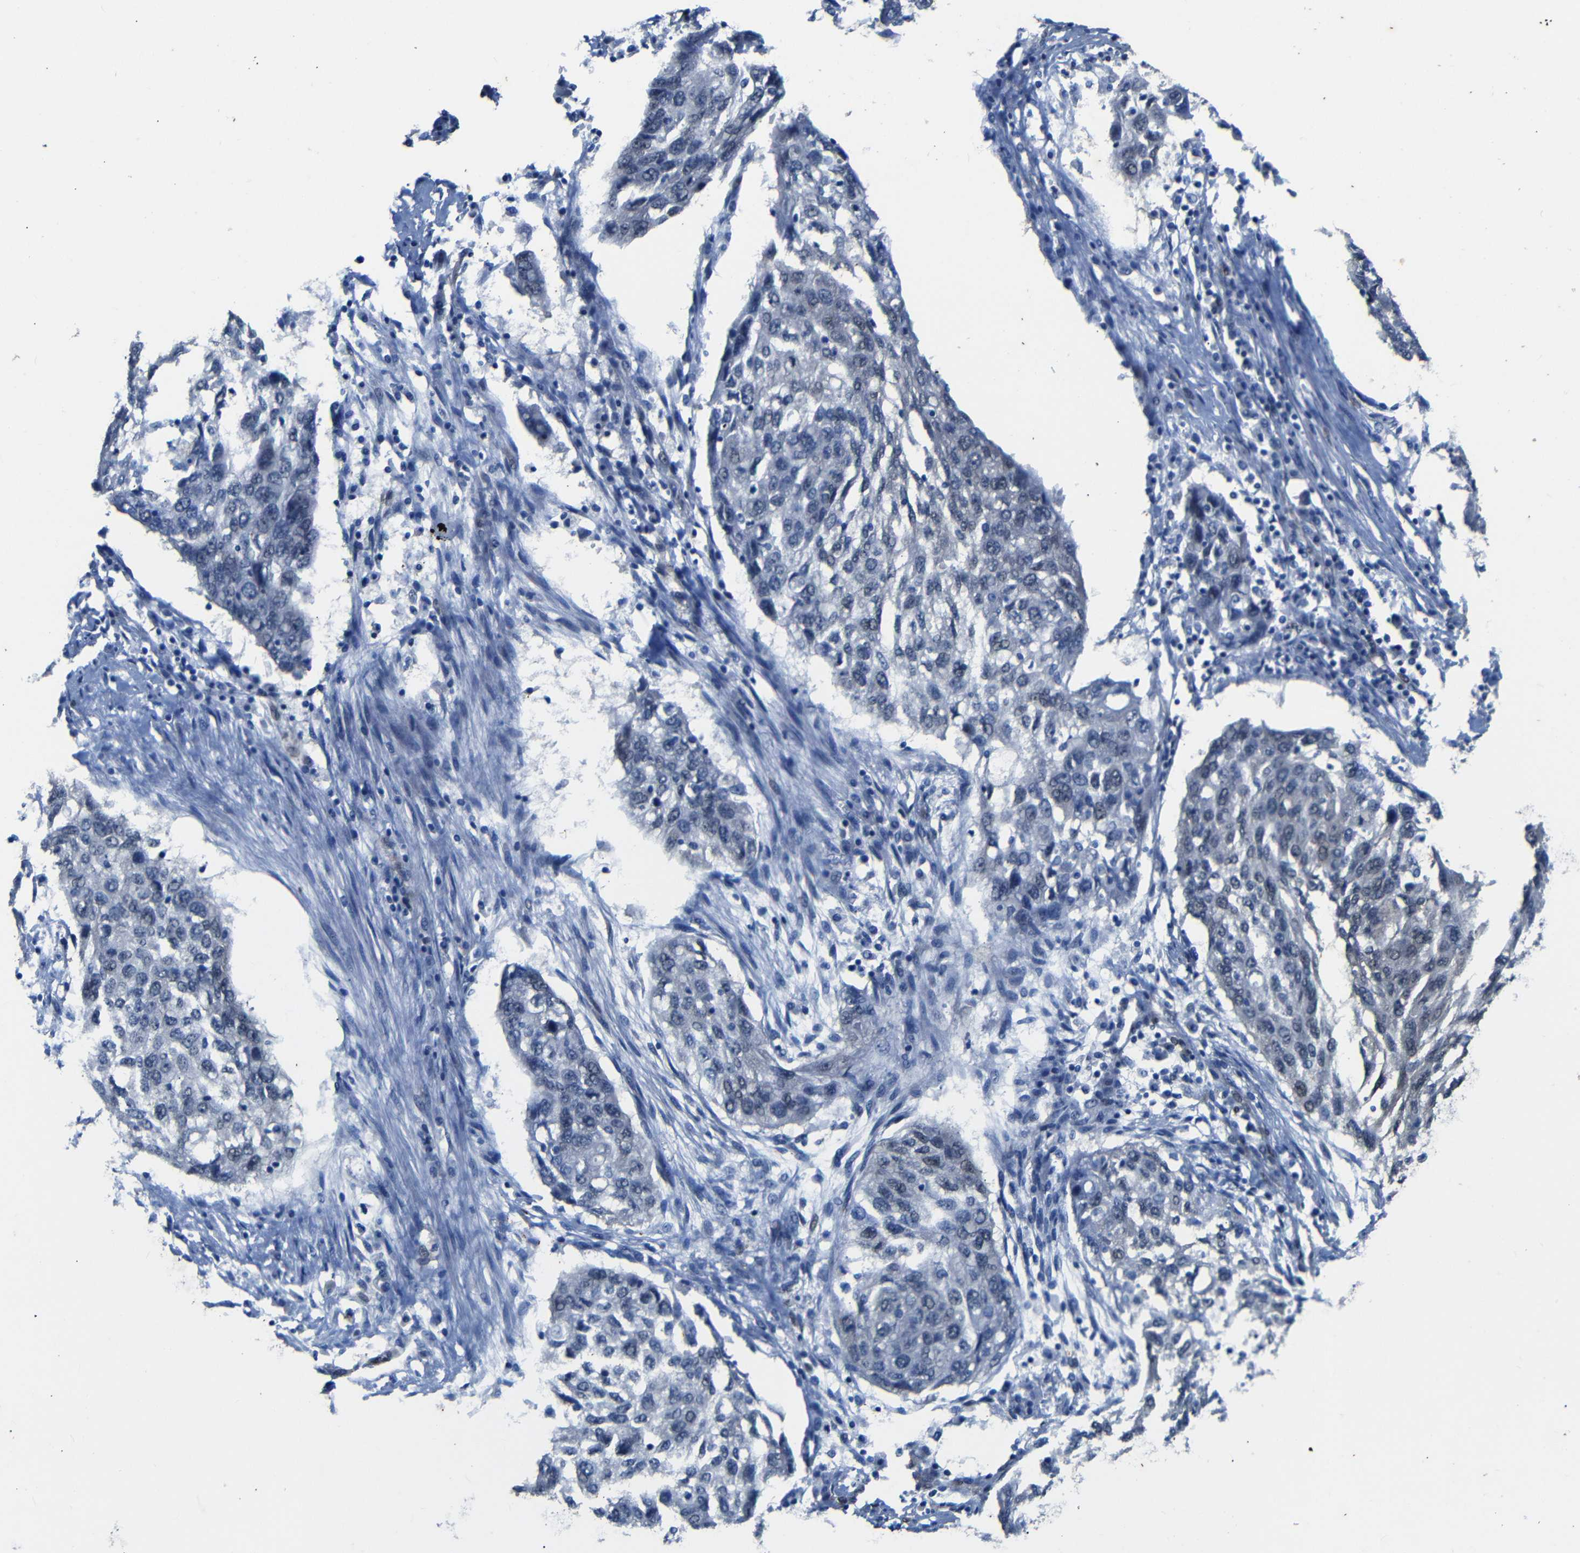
{"staining": {"intensity": "negative", "quantity": "none", "location": "none"}, "tissue": "lung cancer", "cell_type": "Tumor cells", "image_type": "cancer", "snomed": [{"axis": "morphology", "description": "Squamous cell carcinoma, NOS"}, {"axis": "topography", "description": "Lung"}], "caption": "This is an immunohistochemistry micrograph of lung cancer. There is no expression in tumor cells.", "gene": "YAP1", "patient": {"sex": "female", "age": 63}}